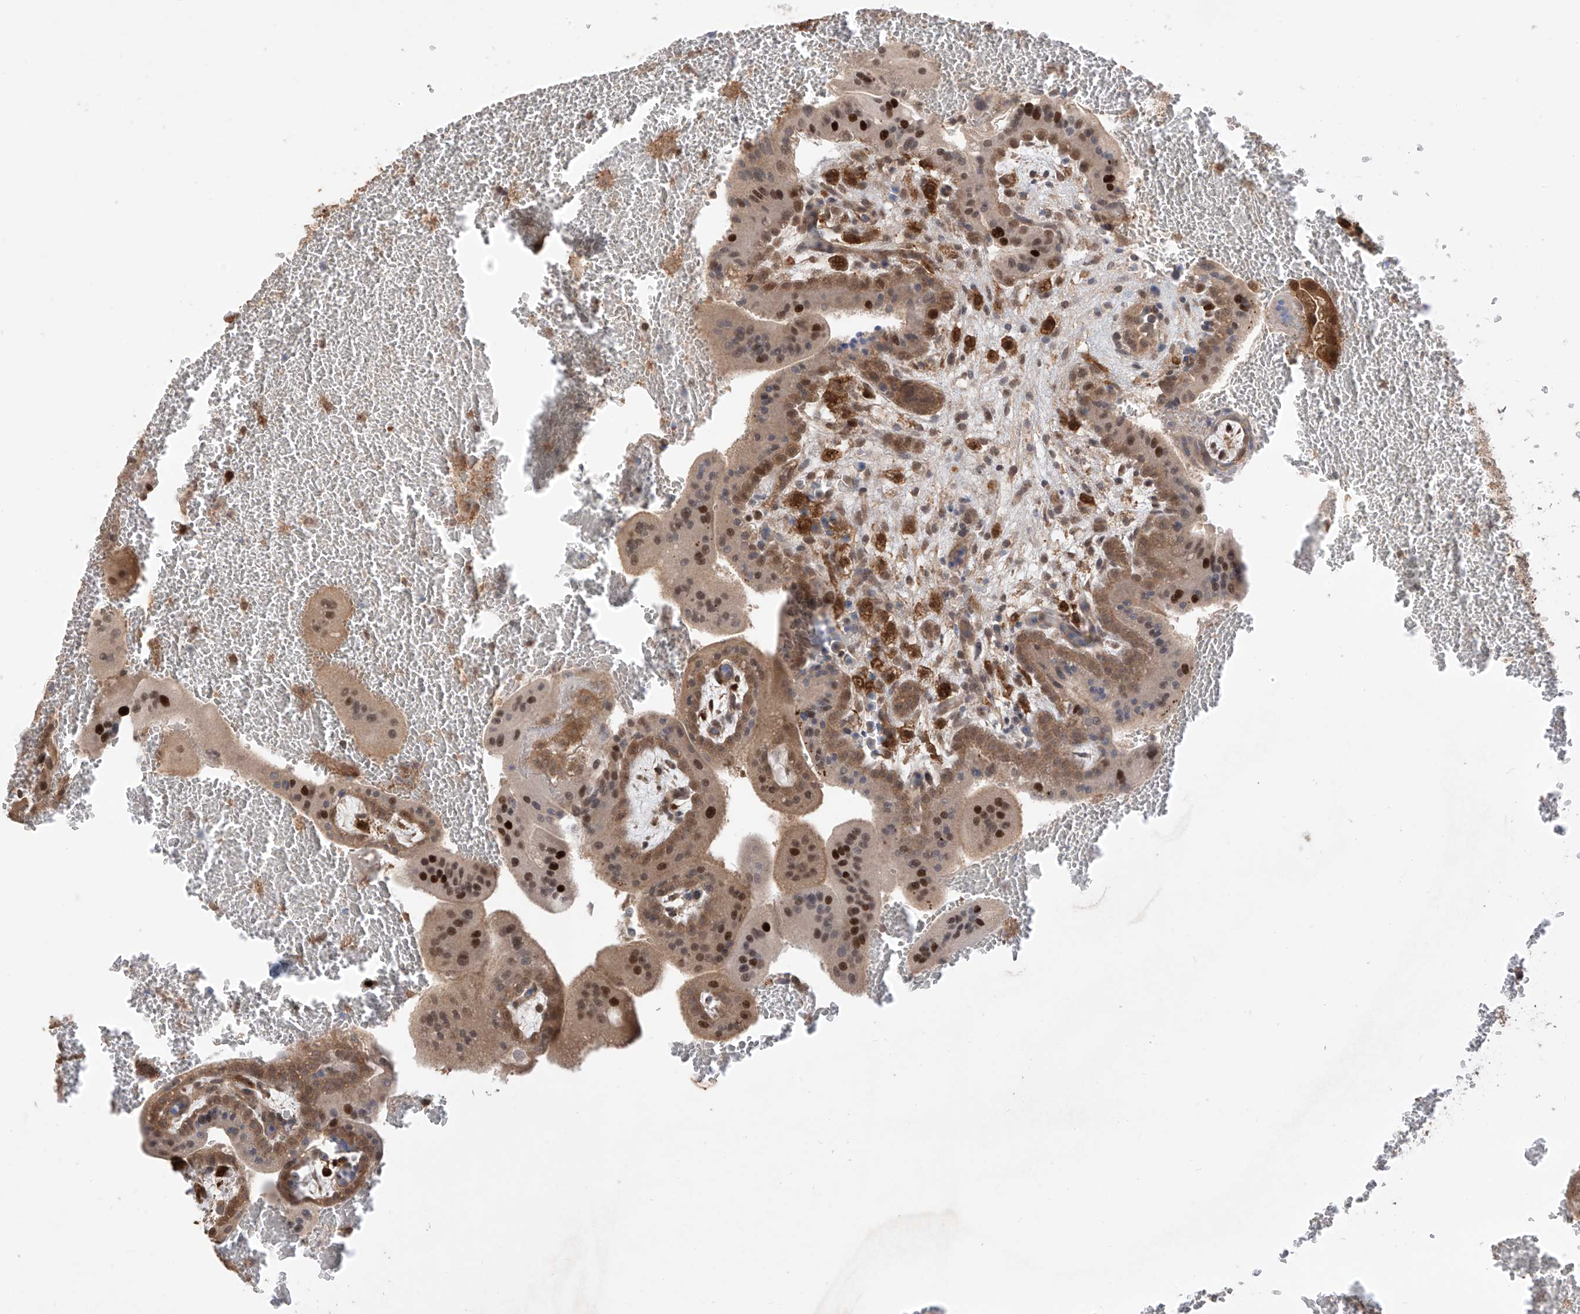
{"staining": {"intensity": "strong", "quantity": ">75%", "location": "cytoplasmic/membranous,nuclear"}, "tissue": "placenta", "cell_type": "Trophoblastic cells", "image_type": "normal", "snomed": [{"axis": "morphology", "description": "Normal tissue, NOS"}, {"axis": "topography", "description": "Placenta"}], "caption": "Immunohistochemistry (IHC) staining of normal placenta, which reveals high levels of strong cytoplasmic/membranous,nuclear staining in approximately >75% of trophoblastic cells indicating strong cytoplasmic/membranous,nuclear protein expression. The staining was performed using DAB (brown) for protein detection and nuclei were counterstained in hematoxylin (blue).", "gene": "LATS1", "patient": {"sex": "female", "age": 35}}